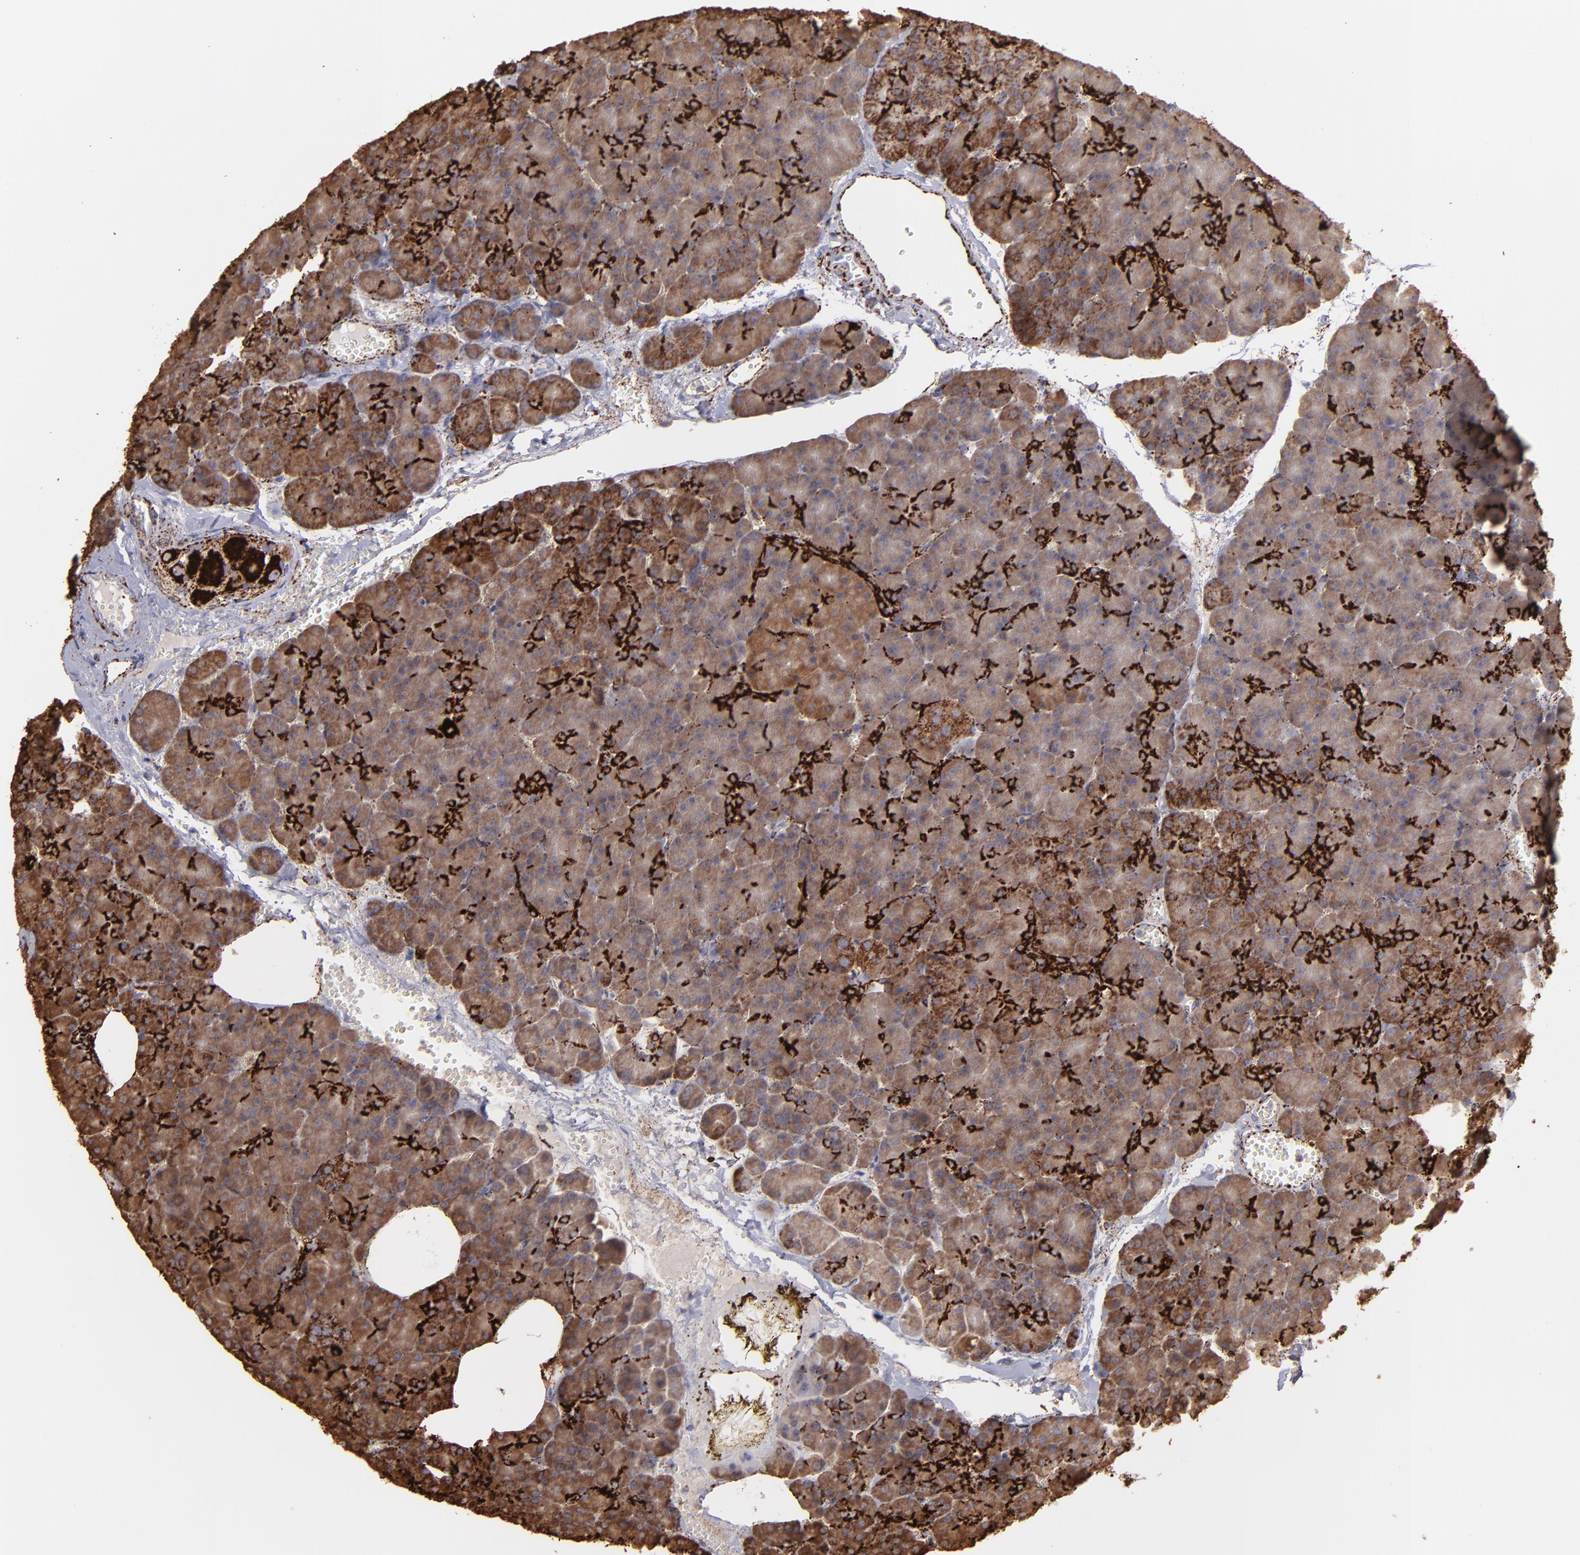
{"staining": {"intensity": "strong", "quantity": "<25%", "location": "cytoplasmic/membranous"}, "tissue": "pancreas", "cell_type": "Exocrine glandular cells", "image_type": "normal", "snomed": [{"axis": "morphology", "description": "Normal tissue, NOS"}, {"axis": "topography", "description": "Pancreas"}], "caption": "About <25% of exocrine glandular cells in normal human pancreas exhibit strong cytoplasmic/membranous protein positivity as visualized by brown immunohistochemical staining.", "gene": "MAOB", "patient": {"sex": "female", "age": 35}}